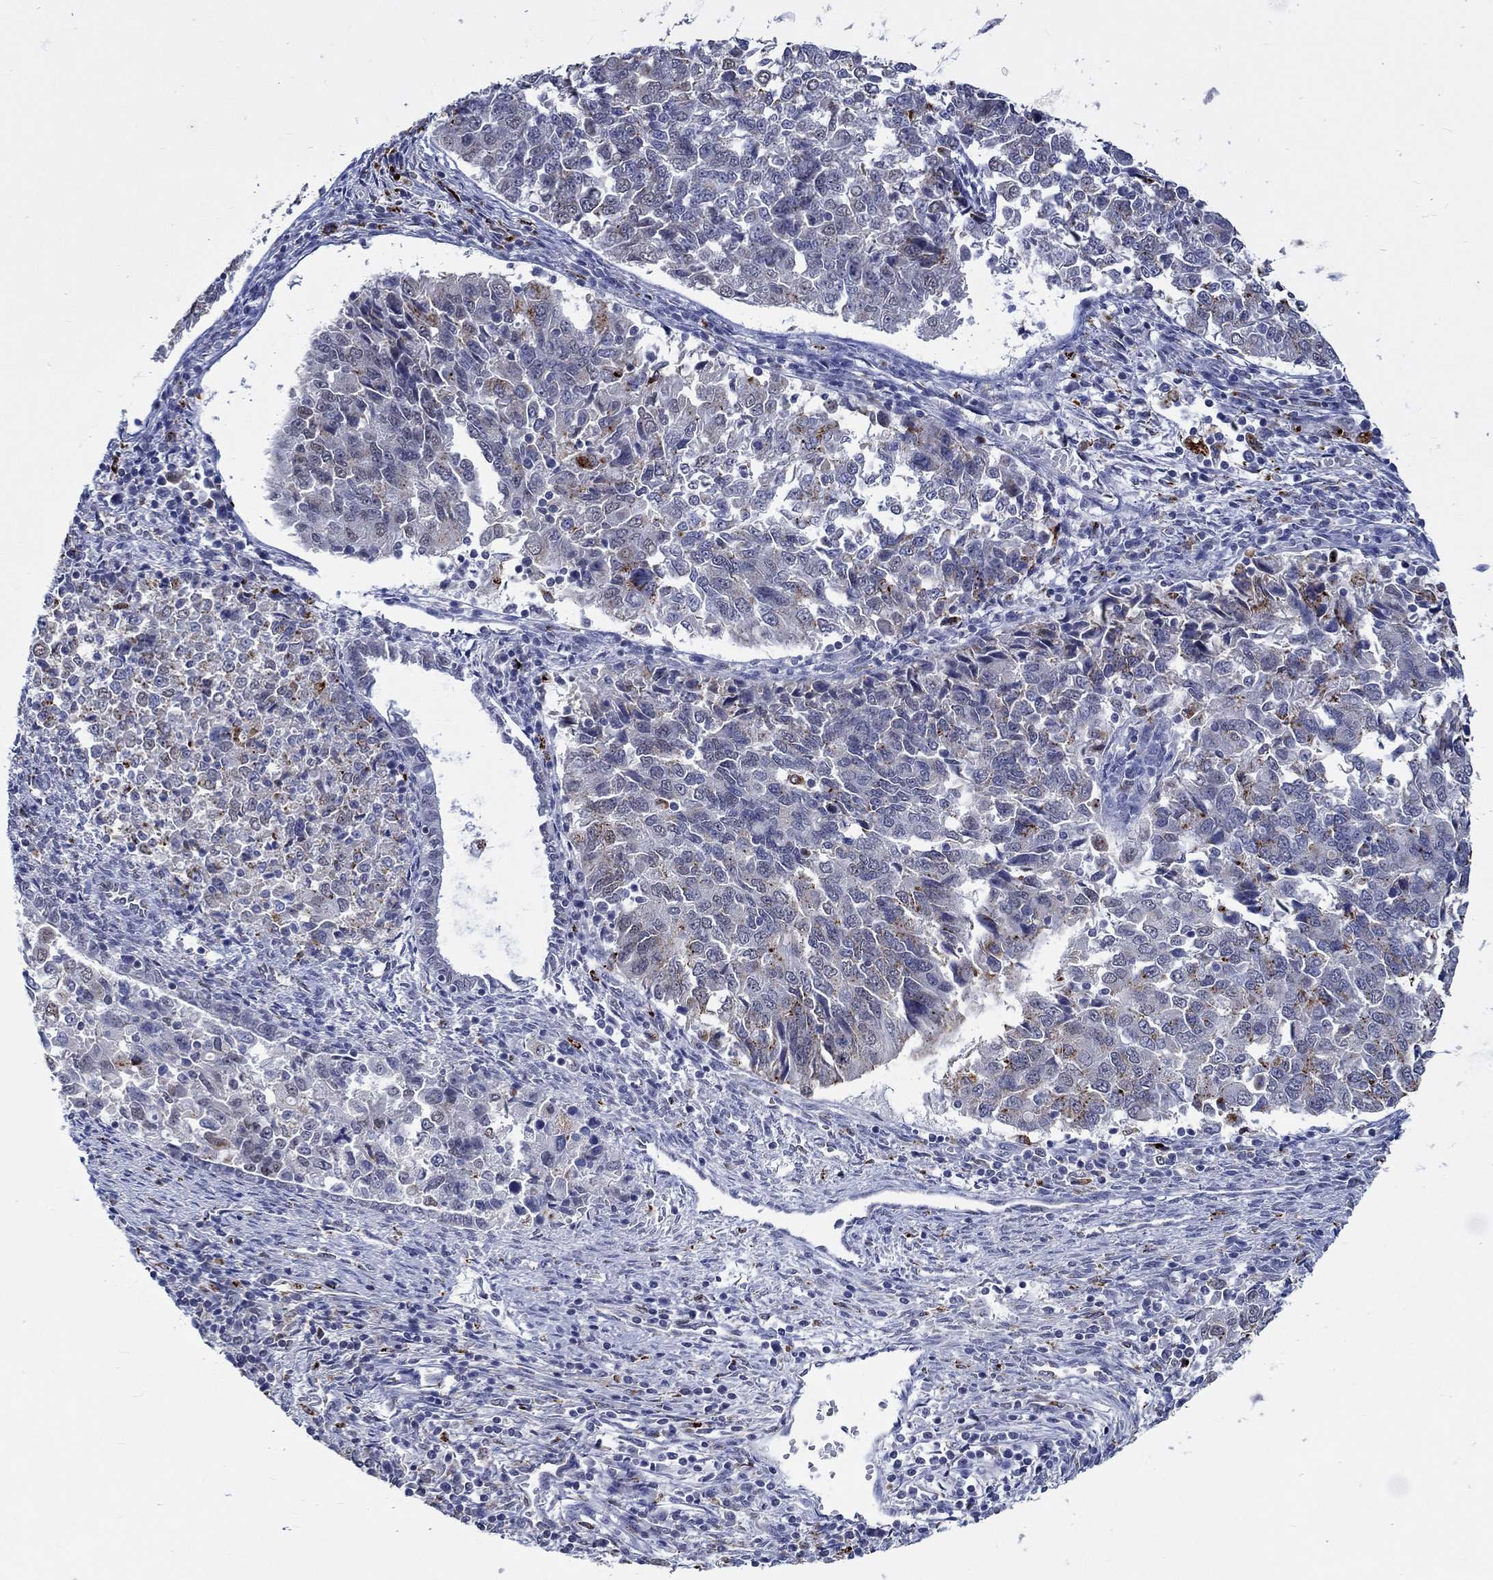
{"staining": {"intensity": "negative", "quantity": "none", "location": "none"}, "tissue": "endometrial cancer", "cell_type": "Tumor cells", "image_type": "cancer", "snomed": [{"axis": "morphology", "description": "Adenocarcinoma, NOS"}, {"axis": "topography", "description": "Endometrium"}], "caption": "This image is of adenocarcinoma (endometrial) stained with IHC to label a protein in brown with the nuclei are counter-stained blue. There is no staining in tumor cells.", "gene": "GATA2", "patient": {"sex": "female", "age": 43}}